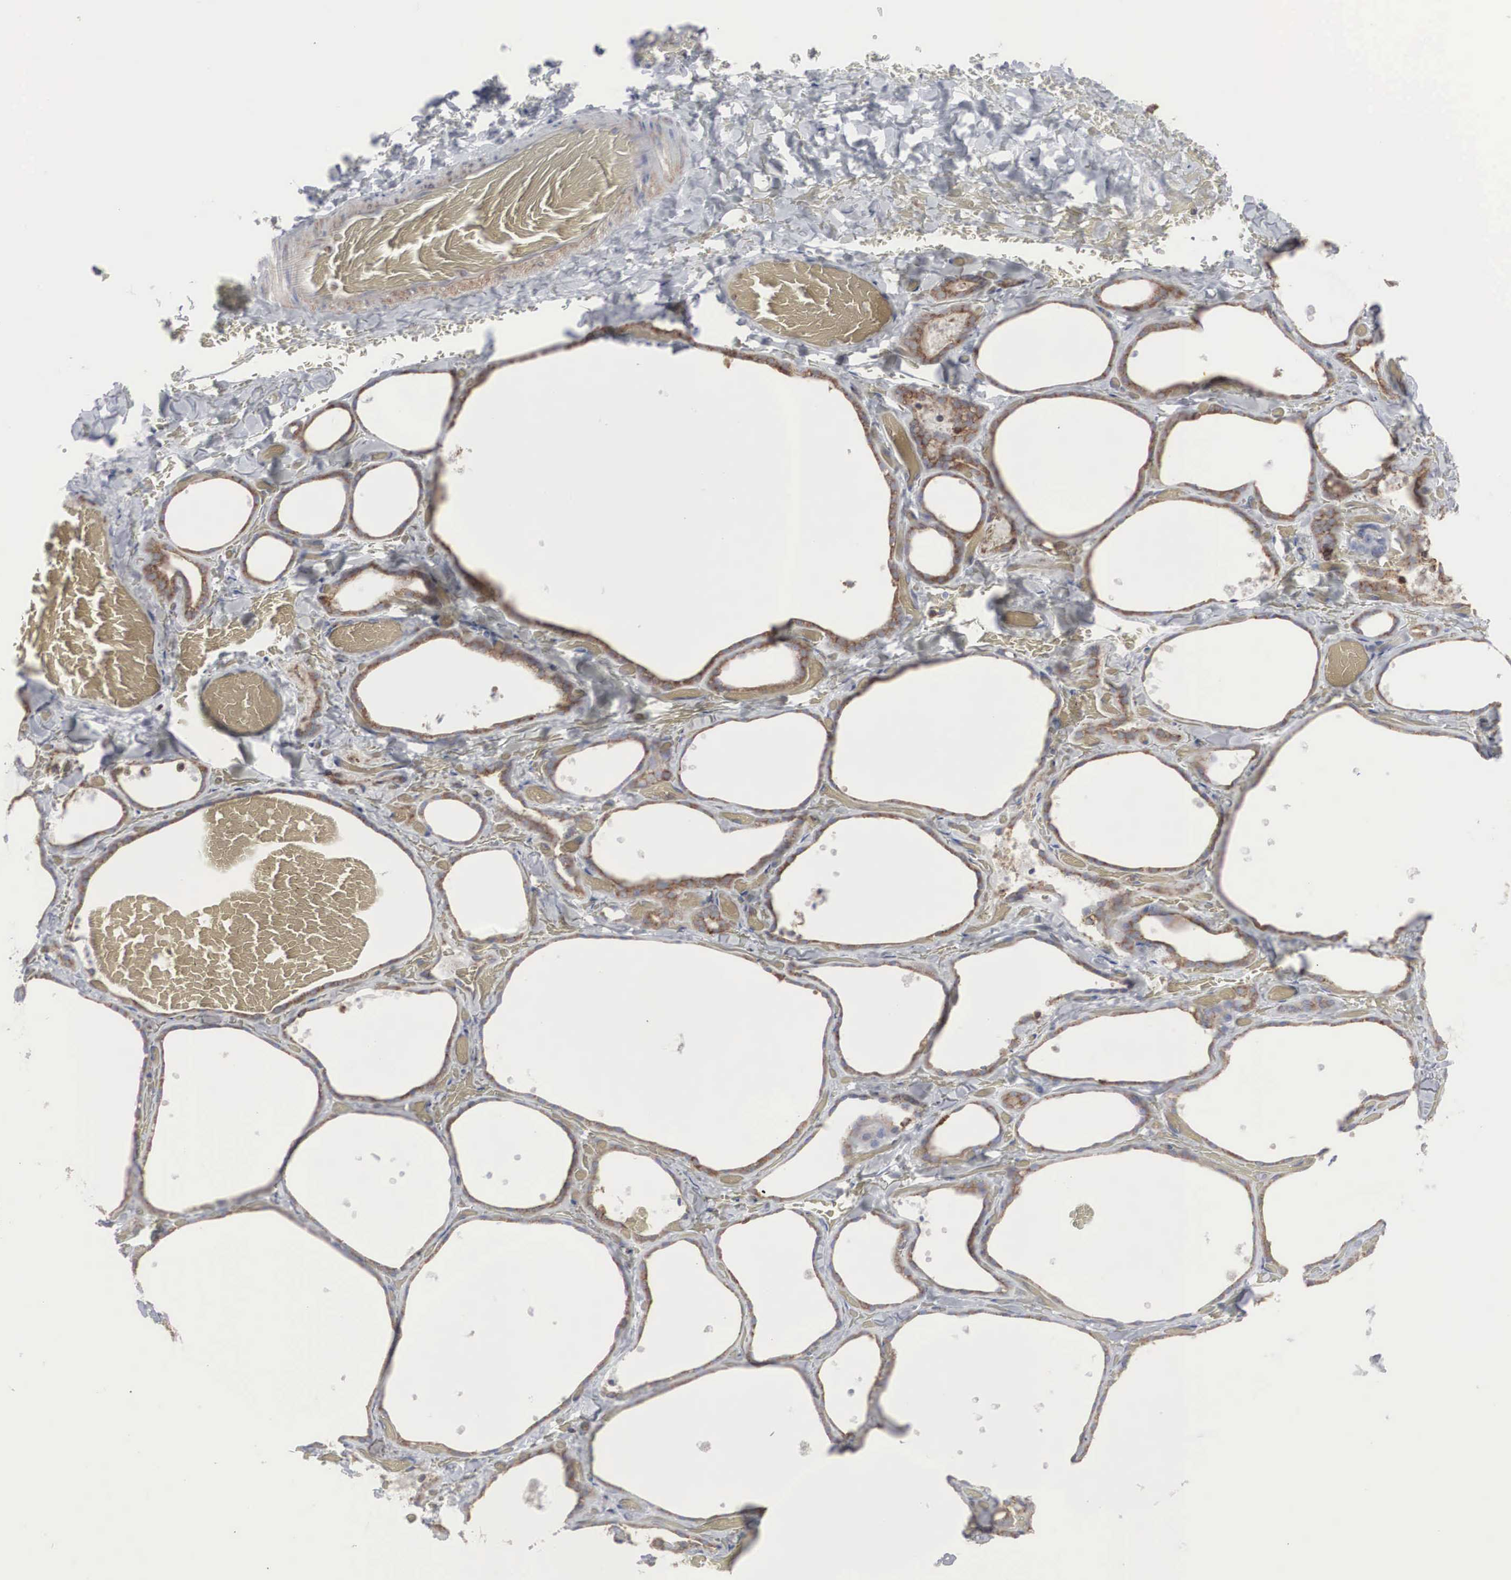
{"staining": {"intensity": "strong", "quantity": ">75%", "location": "cytoplasmic/membranous"}, "tissue": "thyroid gland", "cell_type": "Glandular cells", "image_type": "normal", "snomed": [{"axis": "morphology", "description": "Normal tissue, NOS"}, {"axis": "topography", "description": "Thyroid gland"}], "caption": "Human thyroid gland stained for a protein (brown) exhibits strong cytoplasmic/membranous positive positivity in approximately >75% of glandular cells.", "gene": "CTAGE15", "patient": {"sex": "male", "age": 34}}